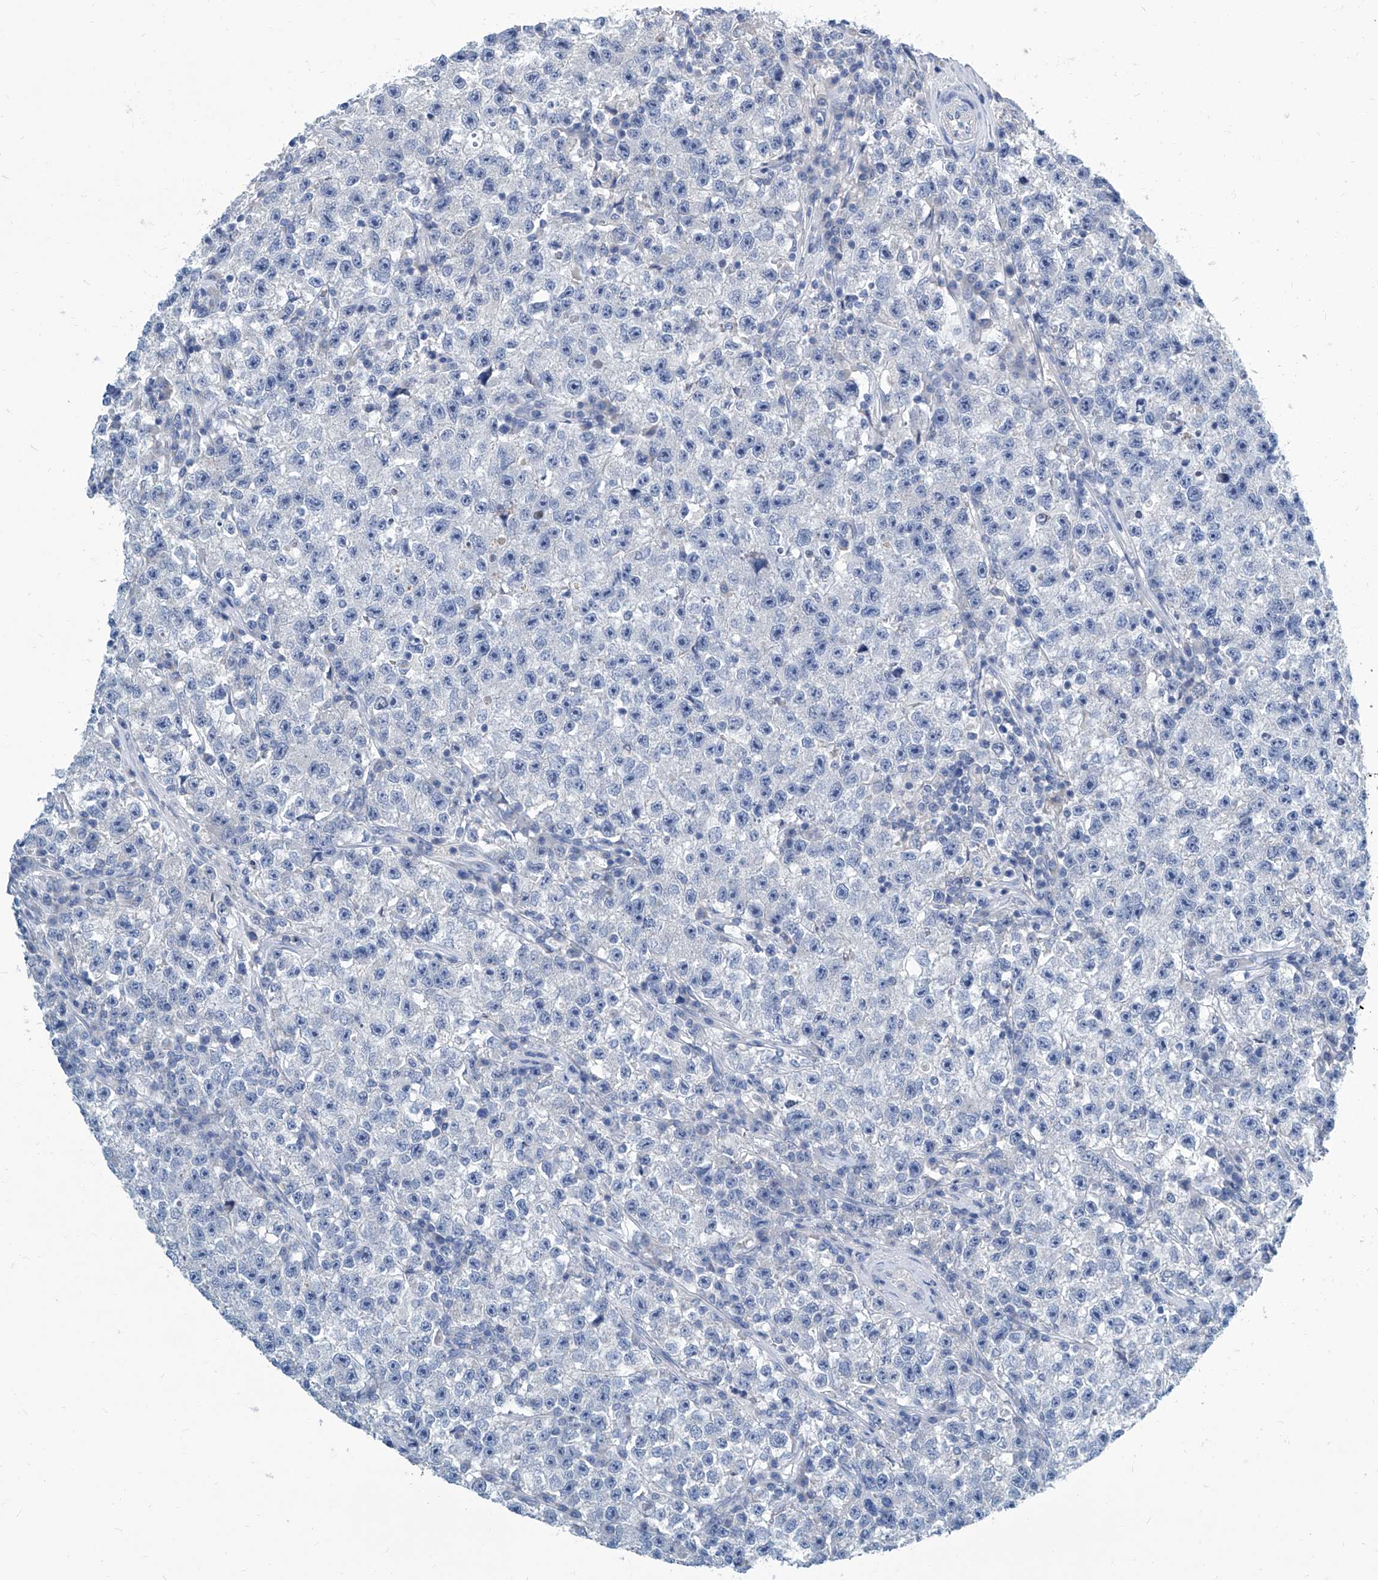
{"staining": {"intensity": "negative", "quantity": "none", "location": "none"}, "tissue": "testis cancer", "cell_type": "Tumor cells", "image_type": "cancer", "snomed": [{"axis": "morphology", "description": "Seminoma, NOS"}, {"axis": "topography", "description": "Testis"}], "caption": "Tumor cells are negative for protein expression in human testis cancer (seminoma). (Stains: DAB immunohistochemistry with hematoxylin counter stain, Microscopy: brightfield microscopy at high magnification).", "gene": "ZNF519", "patient": {"sex": "male", "age": 22}}